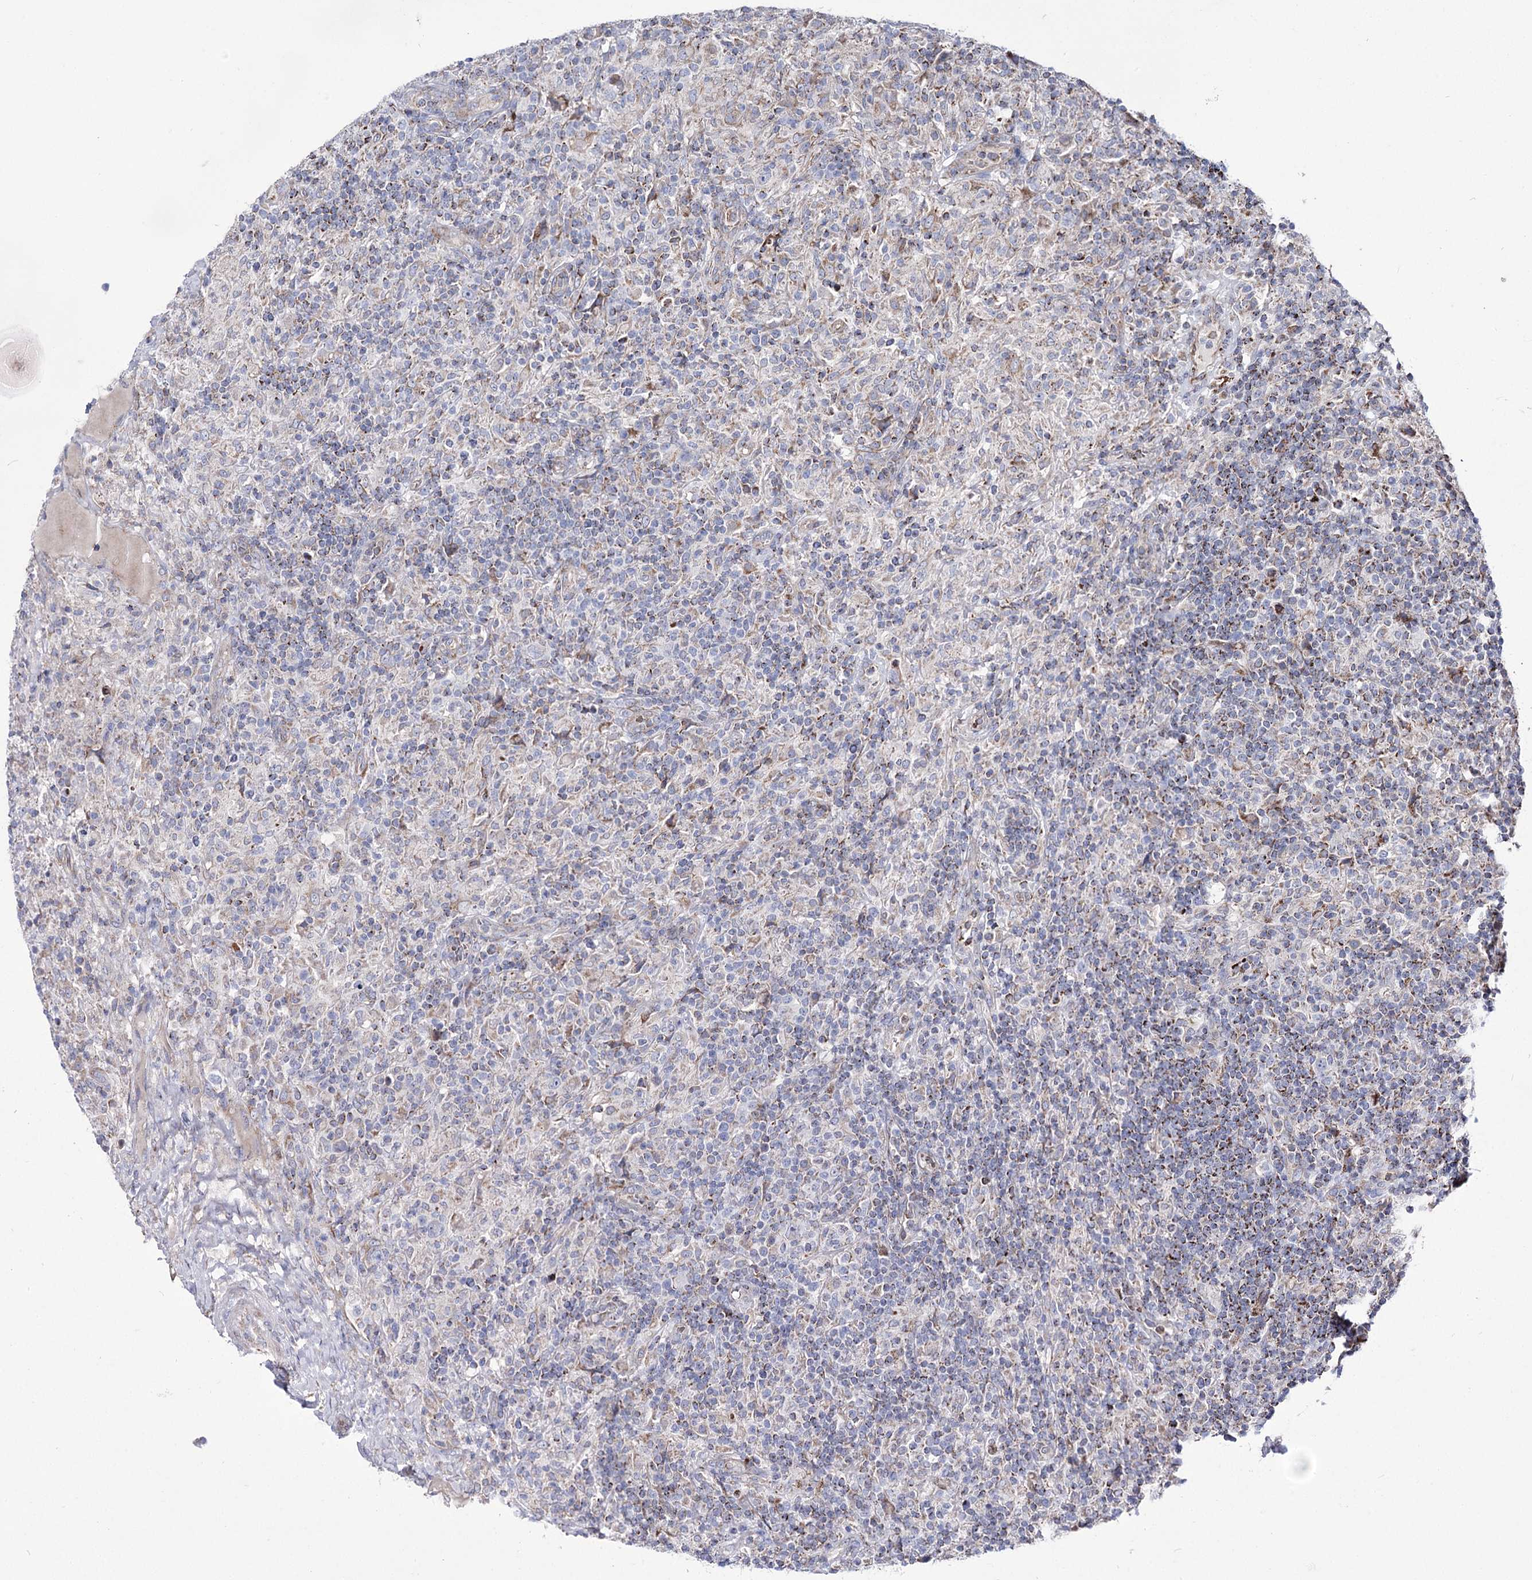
{"staining": {"intensity": "negative", "quantity": "none", "location": "none"}, "tissue": "lymphoma", "cell_type": "Tumor cells", "image_type": "cancer", "snomed": [{"axis": "morphology", "description": "Hodgkin's disease, NOS"}, {"axis": "topography", "description": "Lymph node"}], "caption": "High magnification brightfield microscopy of lymphoma stained with DAB (brown) and counterstained with hematoxylin (blue): tumor cells show no significant expression.", "gene": "OSBPL5", "patient": {"sex": "male", "age": 70}}